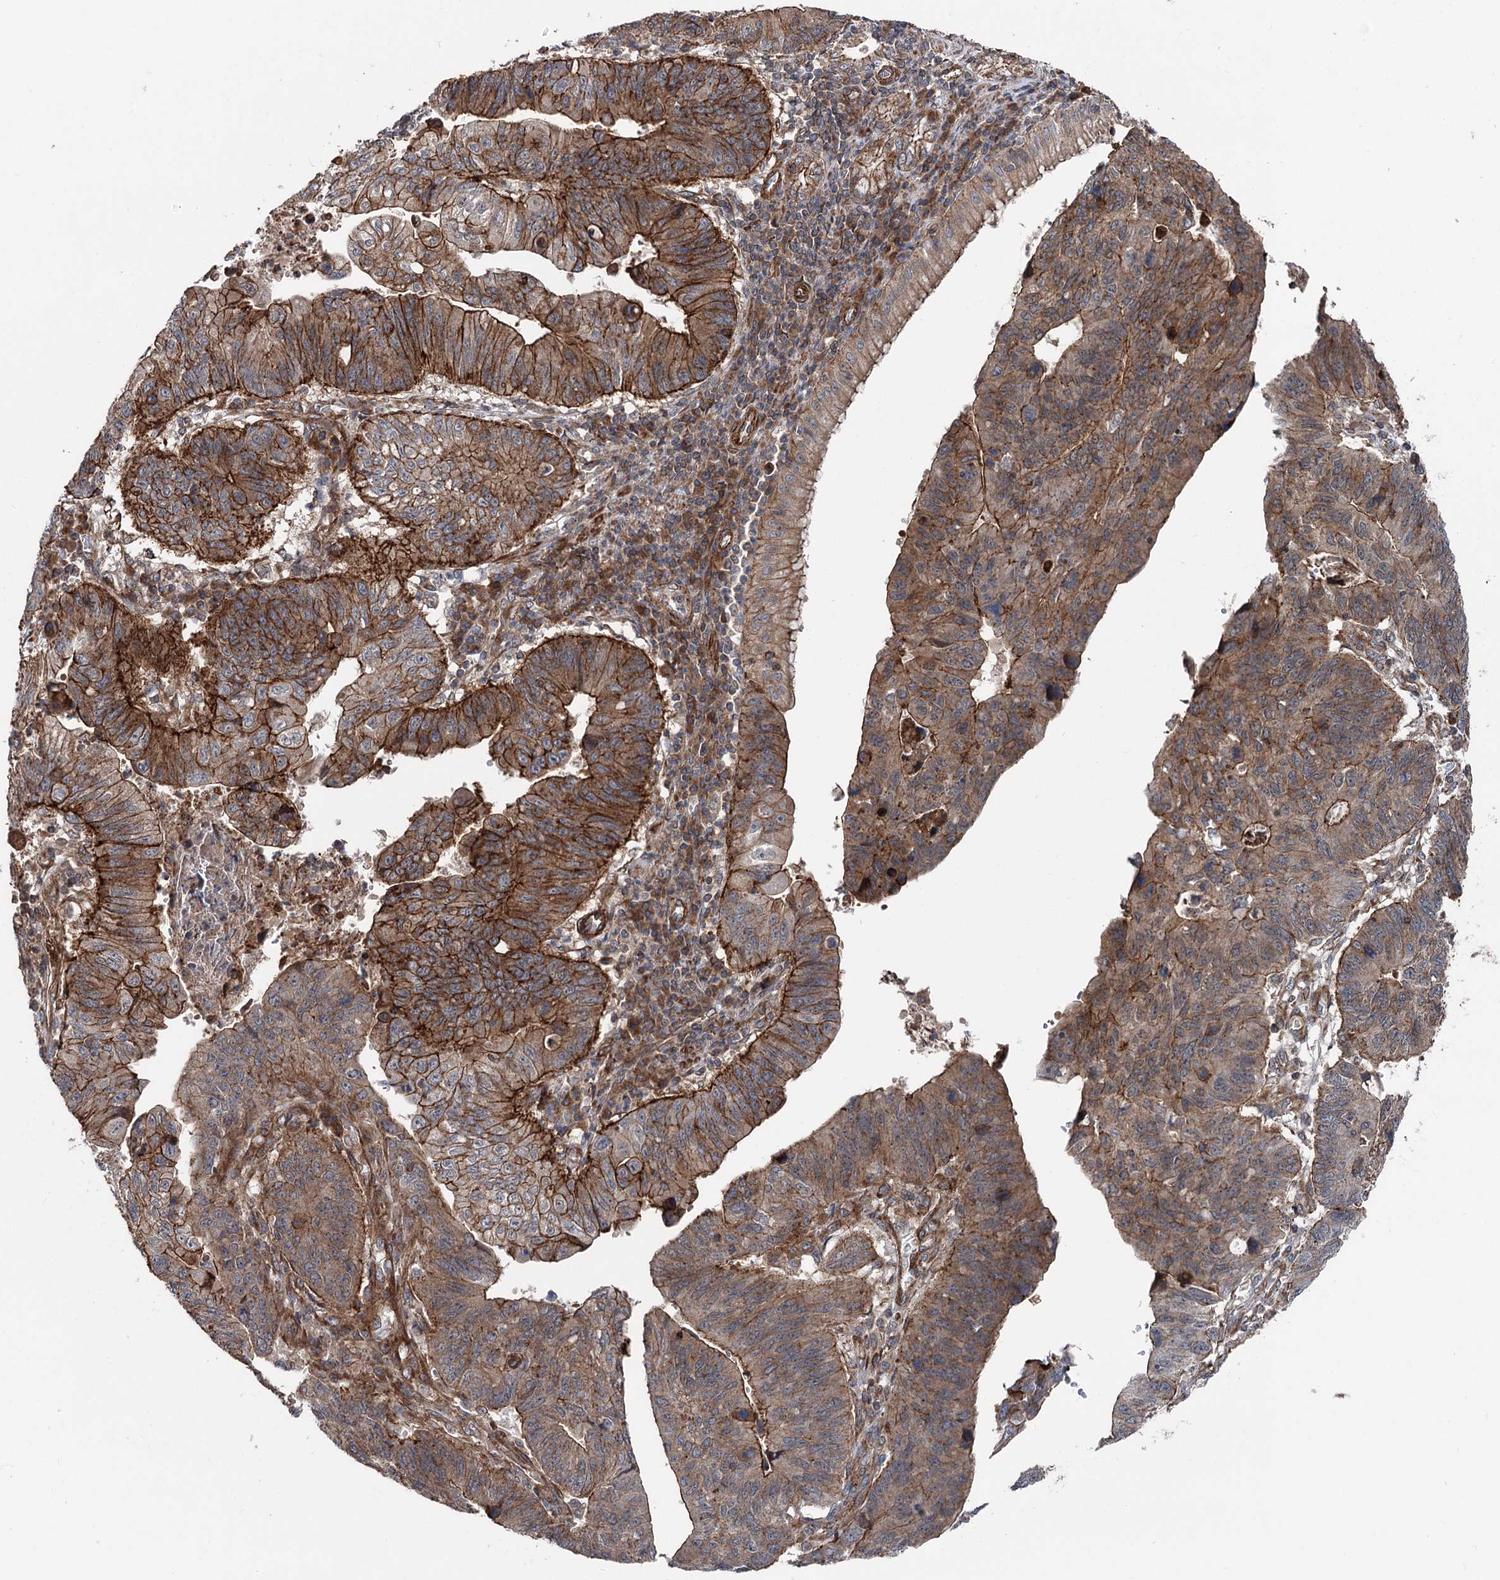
{"staining": {"intensity": "strong", "quantity": ">75%", "location": "cytoplasmic/membranous"}, "tissue": "stomach cancer", "cell_type": "Tumor cells", "image_type": "cancer", "snomed": [{"axis": "morphology", "description": "Adenocarcinoma, NOS"}, {"axis": "topography", "description": "Stomach"}], "caption": "Protein expression analysis of stomach cancer (adenocarcinoma) shows strong cytoplasmic/membranous staining in about >75% of tumor cells. The staining was performed using DAB (3,3'-diaminobenzidine), with brown indicating positive protein expression. Nuclei are stained blue with hematoxylin.", "gene": "ITFG2", "patient": {"sex": "male", "age": 59}}